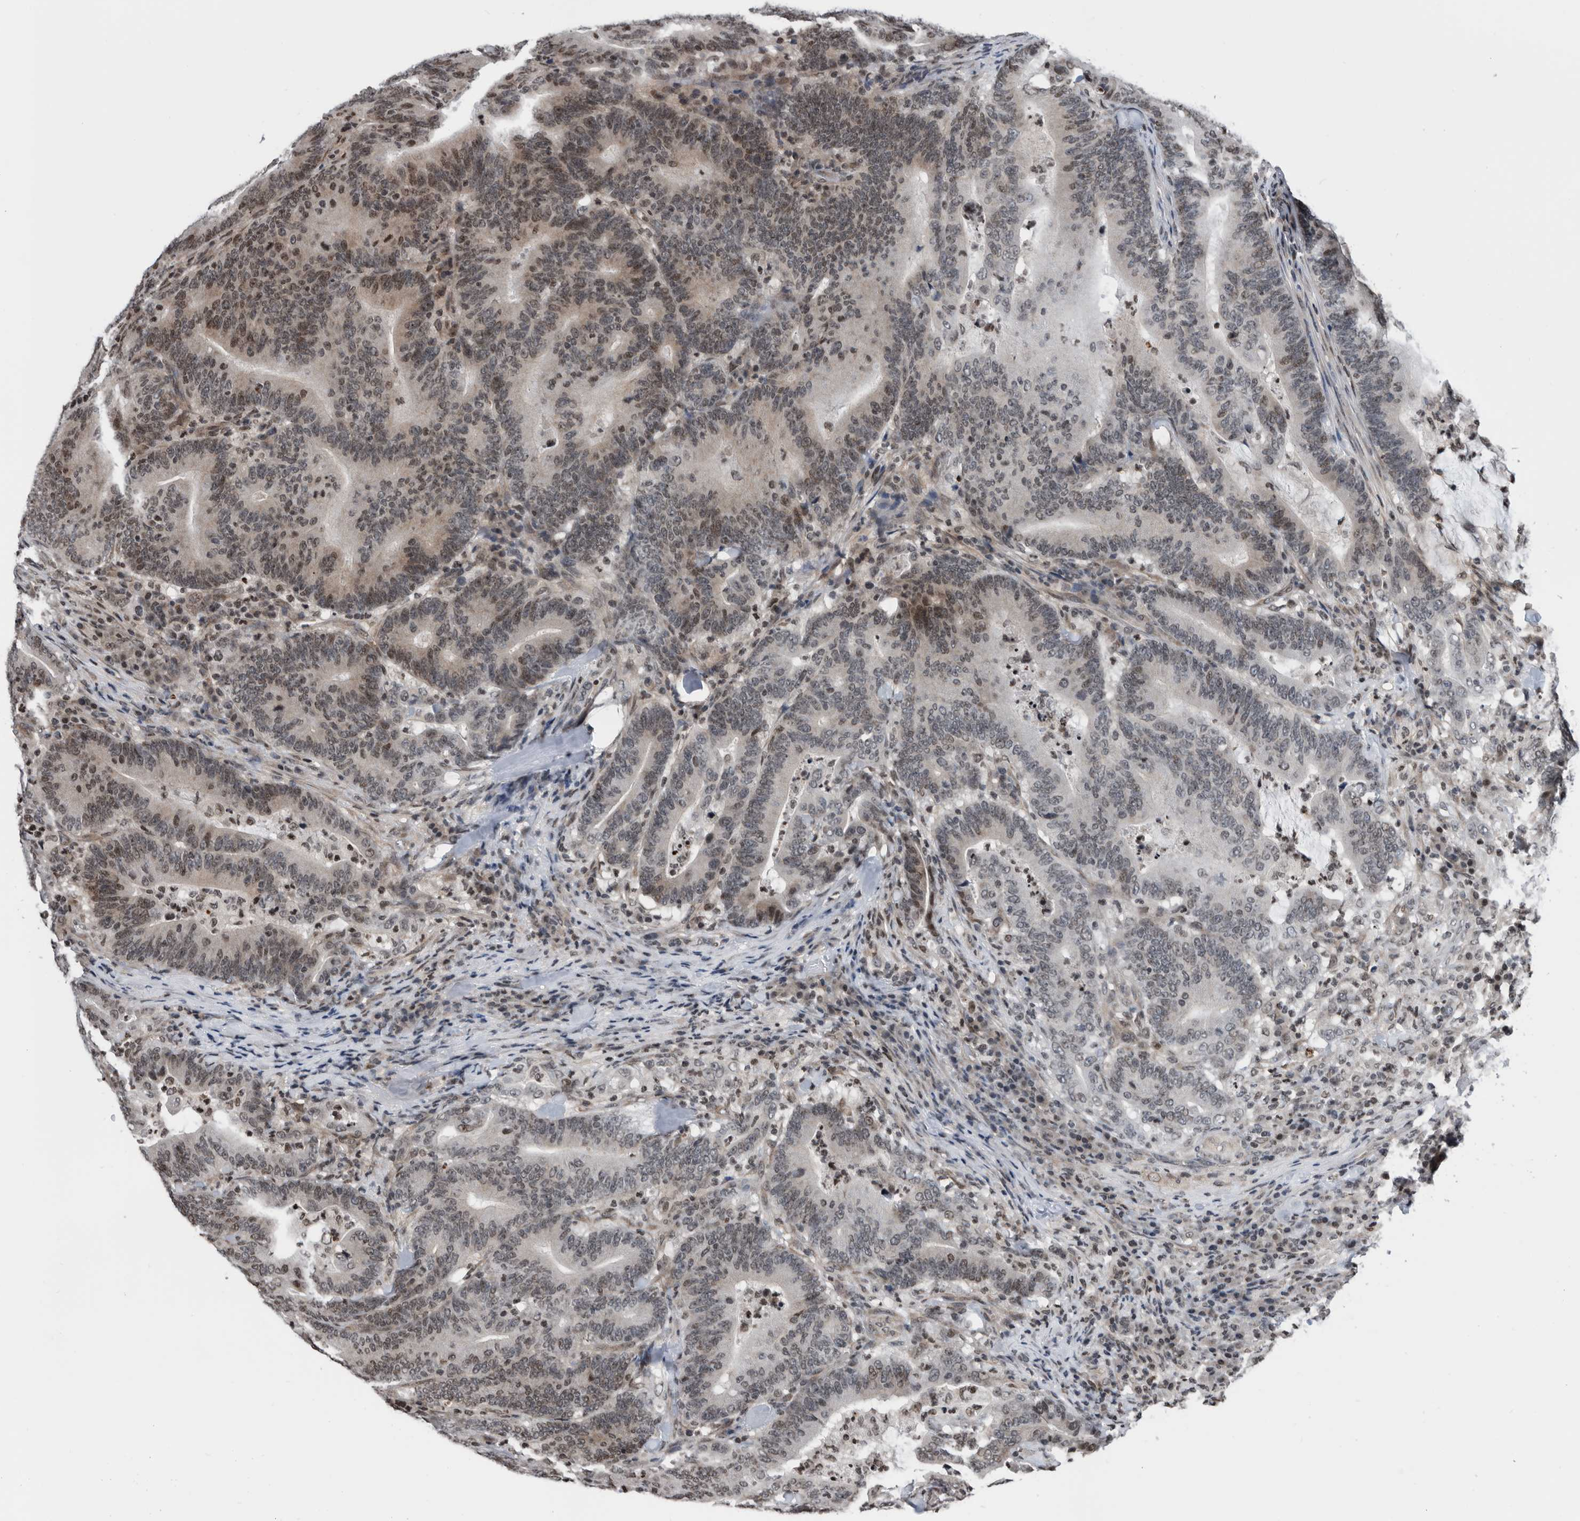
{"staining": {"intensity": "moderate", "quantity": "25%-75%", "location": "nuclear"}, "tissue": "colorectal cancer", "cell_type": "Tumor cells", "image_type": "cancer", "snomed": [{"axis": "morphology", "description": "Adenocarcinoma, NOS"}, {"axis": "topography", "description": "Colon"}], "caption": "This is an image of IHC staining of colorectal cancer, which shows moderate expression in the nuclear of tumor cells.", "gene": "SNRNP48", "patient": {"sex": "female", "age": 66}}